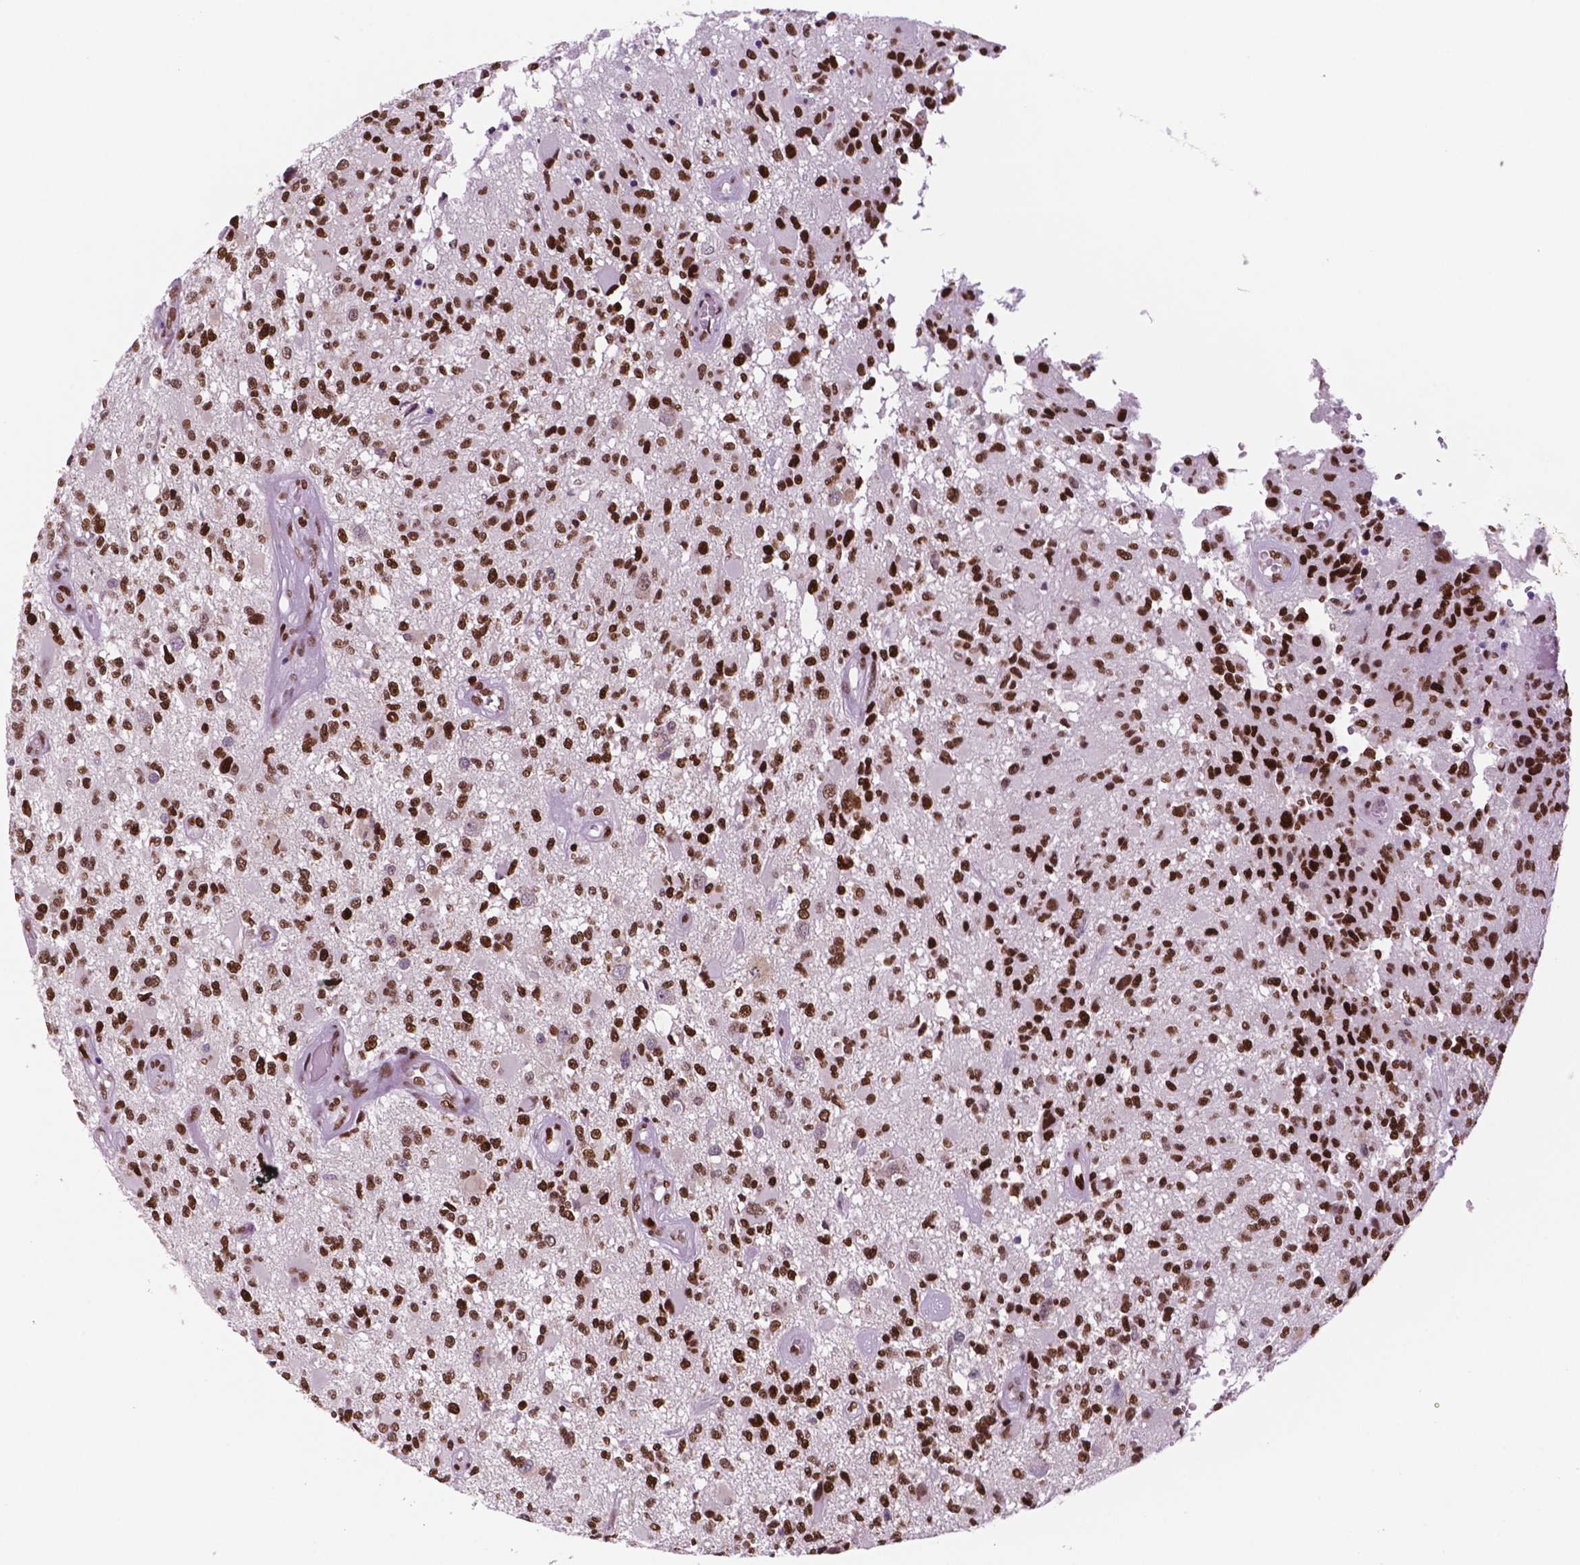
{"staining": {"intensity": "strong", "quantity": ">75%", "location": "nuclear"}, "tissue": "glioma", "cell_type": "Tumor cells", "image_type": "cancer", "snomed": [{"axis": "morphology", "description": "Glioma, malignant, High grade"}, {"axis": "topography", "description": "Brain"}], "caption": "A brown stain labels strong nuclear expression of a protein in malignant glioma (high-grade) tumor cells.", "gene": "MSH6", "patient": {"sex": "female", "age": 63}}